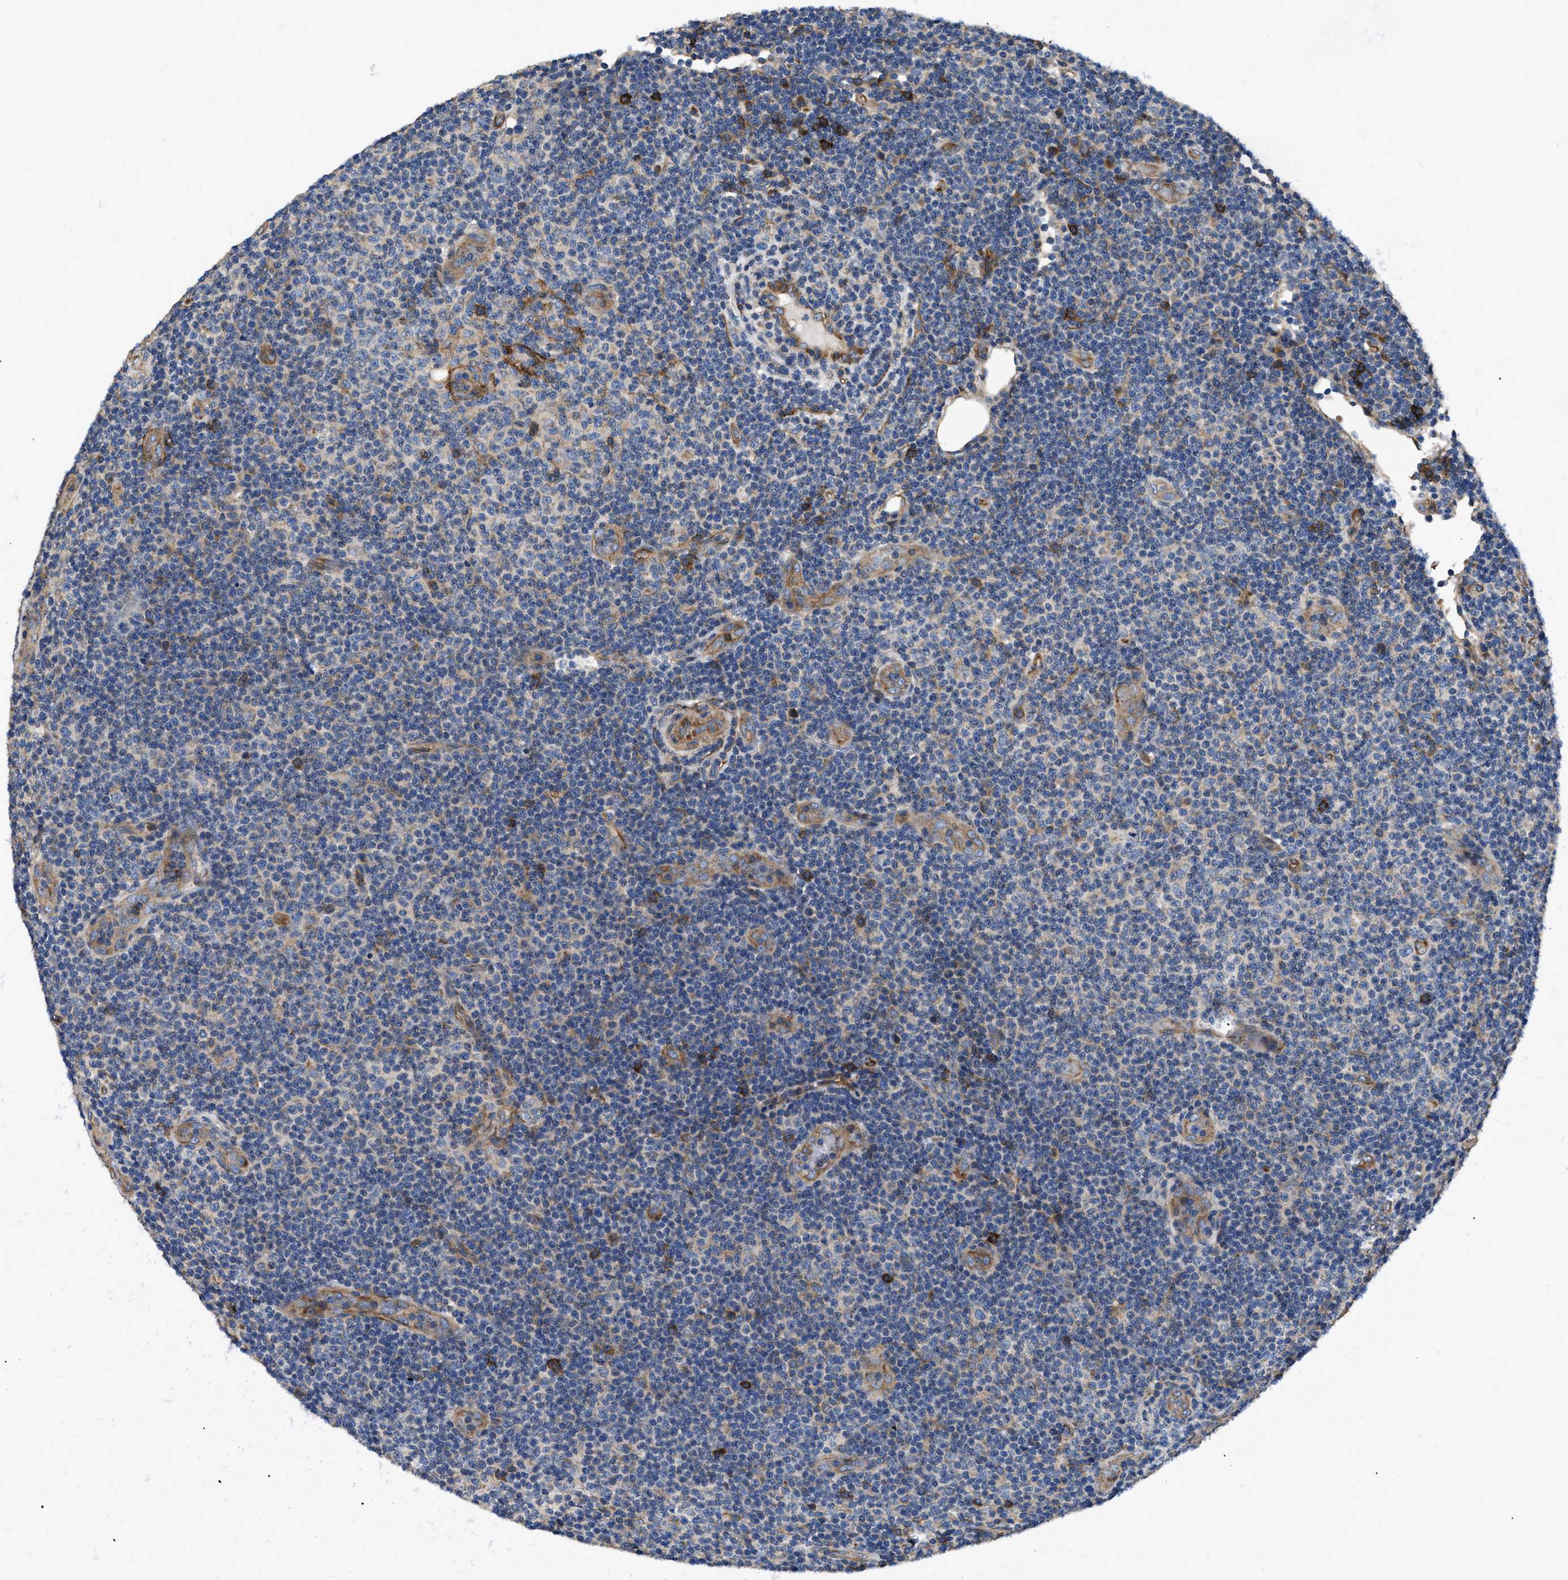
{"staining": {"intensity": "negative", "quantity": "none", "location": "none"}, "tissue": "lymphoma", "cell_type": "Tumor cells", "image_type": "cancer", "snomed": [{"axis": "morphology", "description": "Malignant lymphoma, non-Hodgkin's type, Low grade"}, {"axis": "topography", "description": "Lymph node"}], "caption": "Malignant lymphoma, non-Hodgkin's type (low-grade) was stained to show a protein in brown. There is no significant staining in tumor cells.", "gene": "NT5E", "patient": {"sex": "male", "age": 83}}